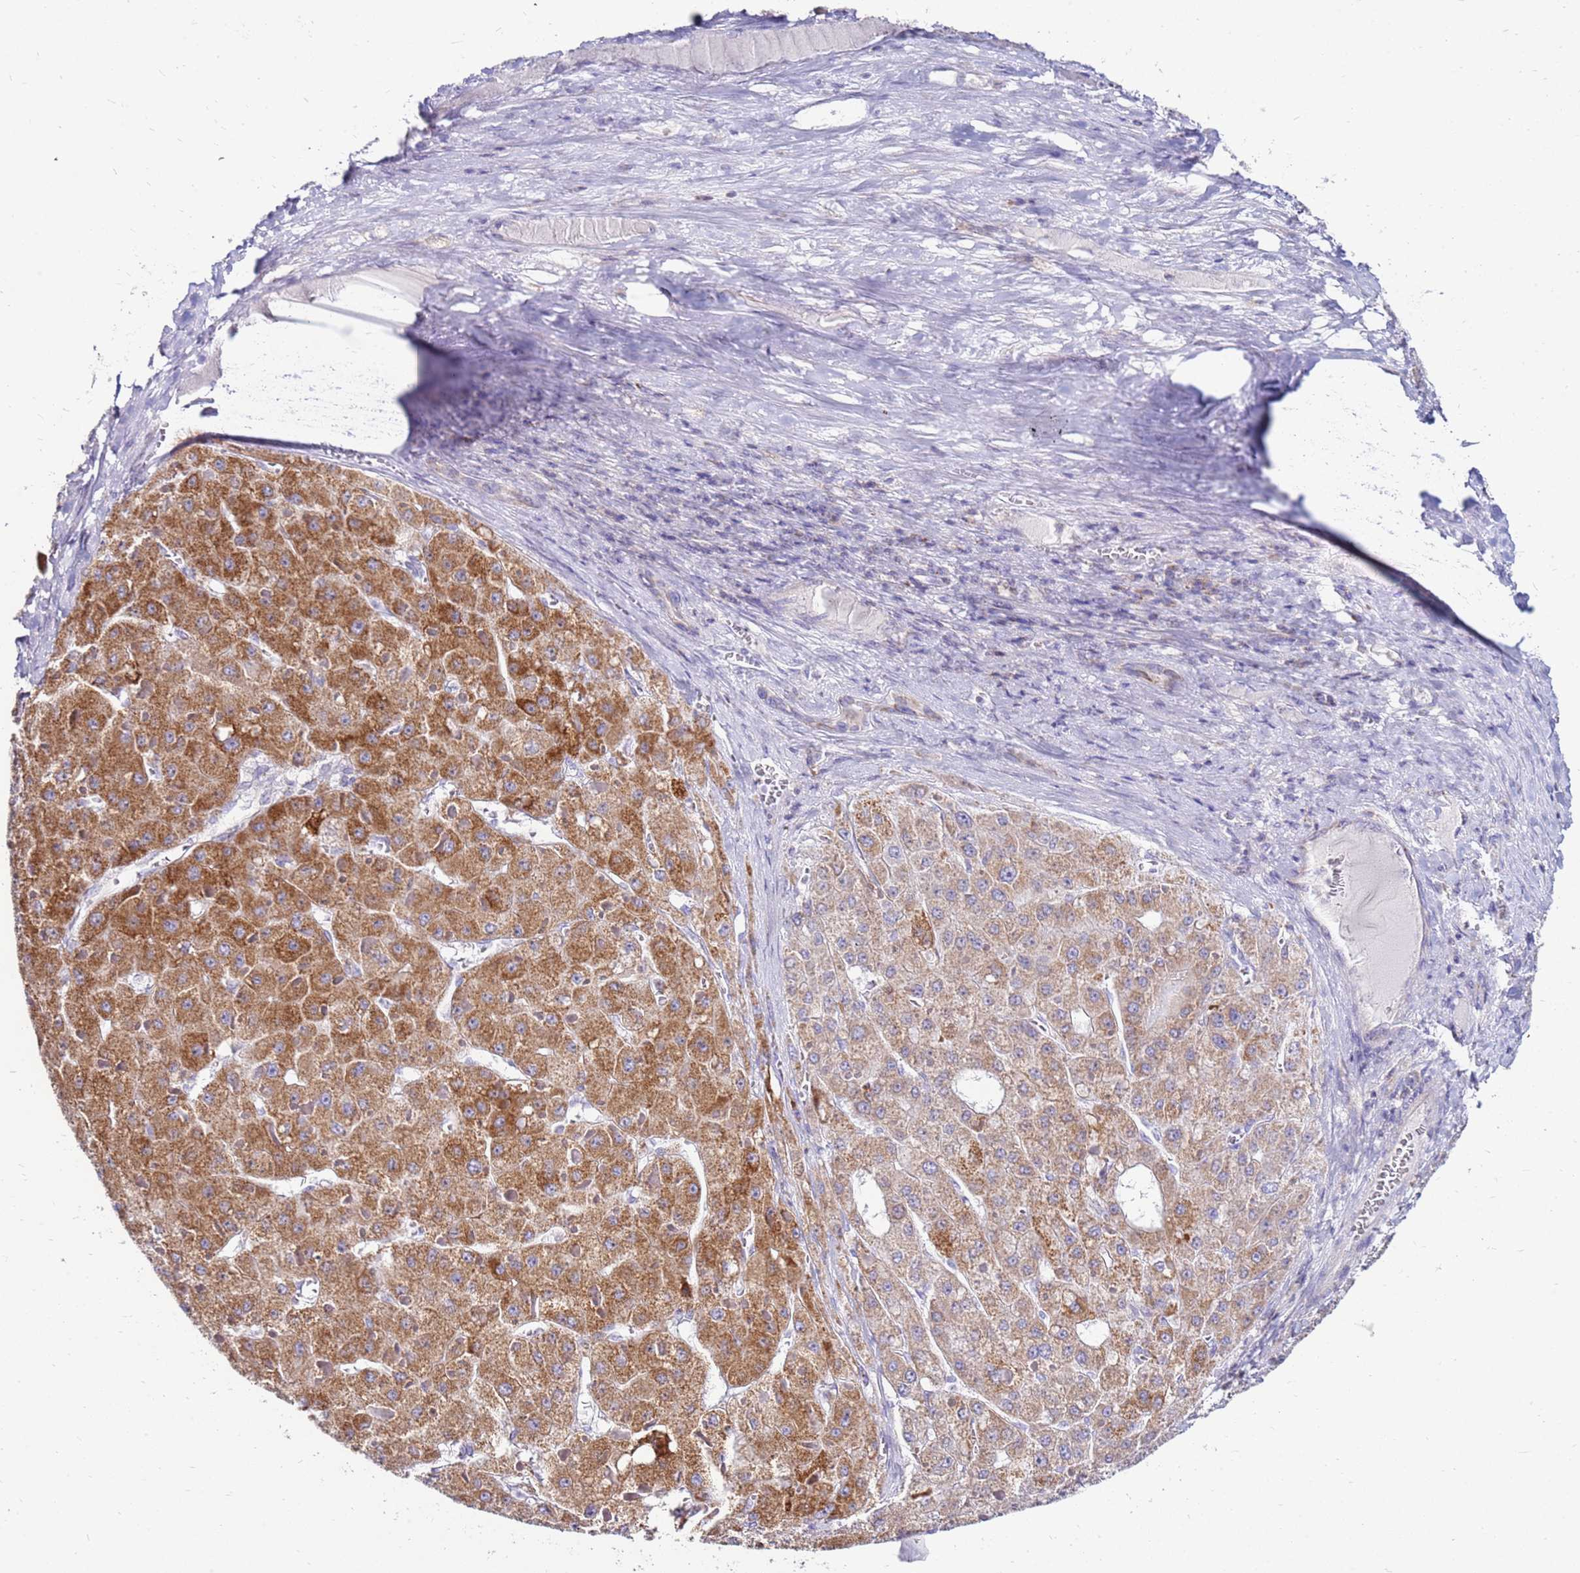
{"staining": {"intensity": "moderate", "quantity": ">75%", "location": "cytoplasmic/membranous"}, "tissue": "liver cancer", "cell_type": "Tumor cells", "image_type": "cancer", "snomed": [{"axis": "morphology", "description": "Carcinoma, Hepatocellular, NOS"}, {"axis": "topography", "description": "Liver"}], "caption": "Tumor cells demonstrate medium levels of moderate cytoplasmic/membranous expression in about >75% of cells in liver cancer.", "gene": "IGF1R", "patient": {"sex": "female", "age": 73}}